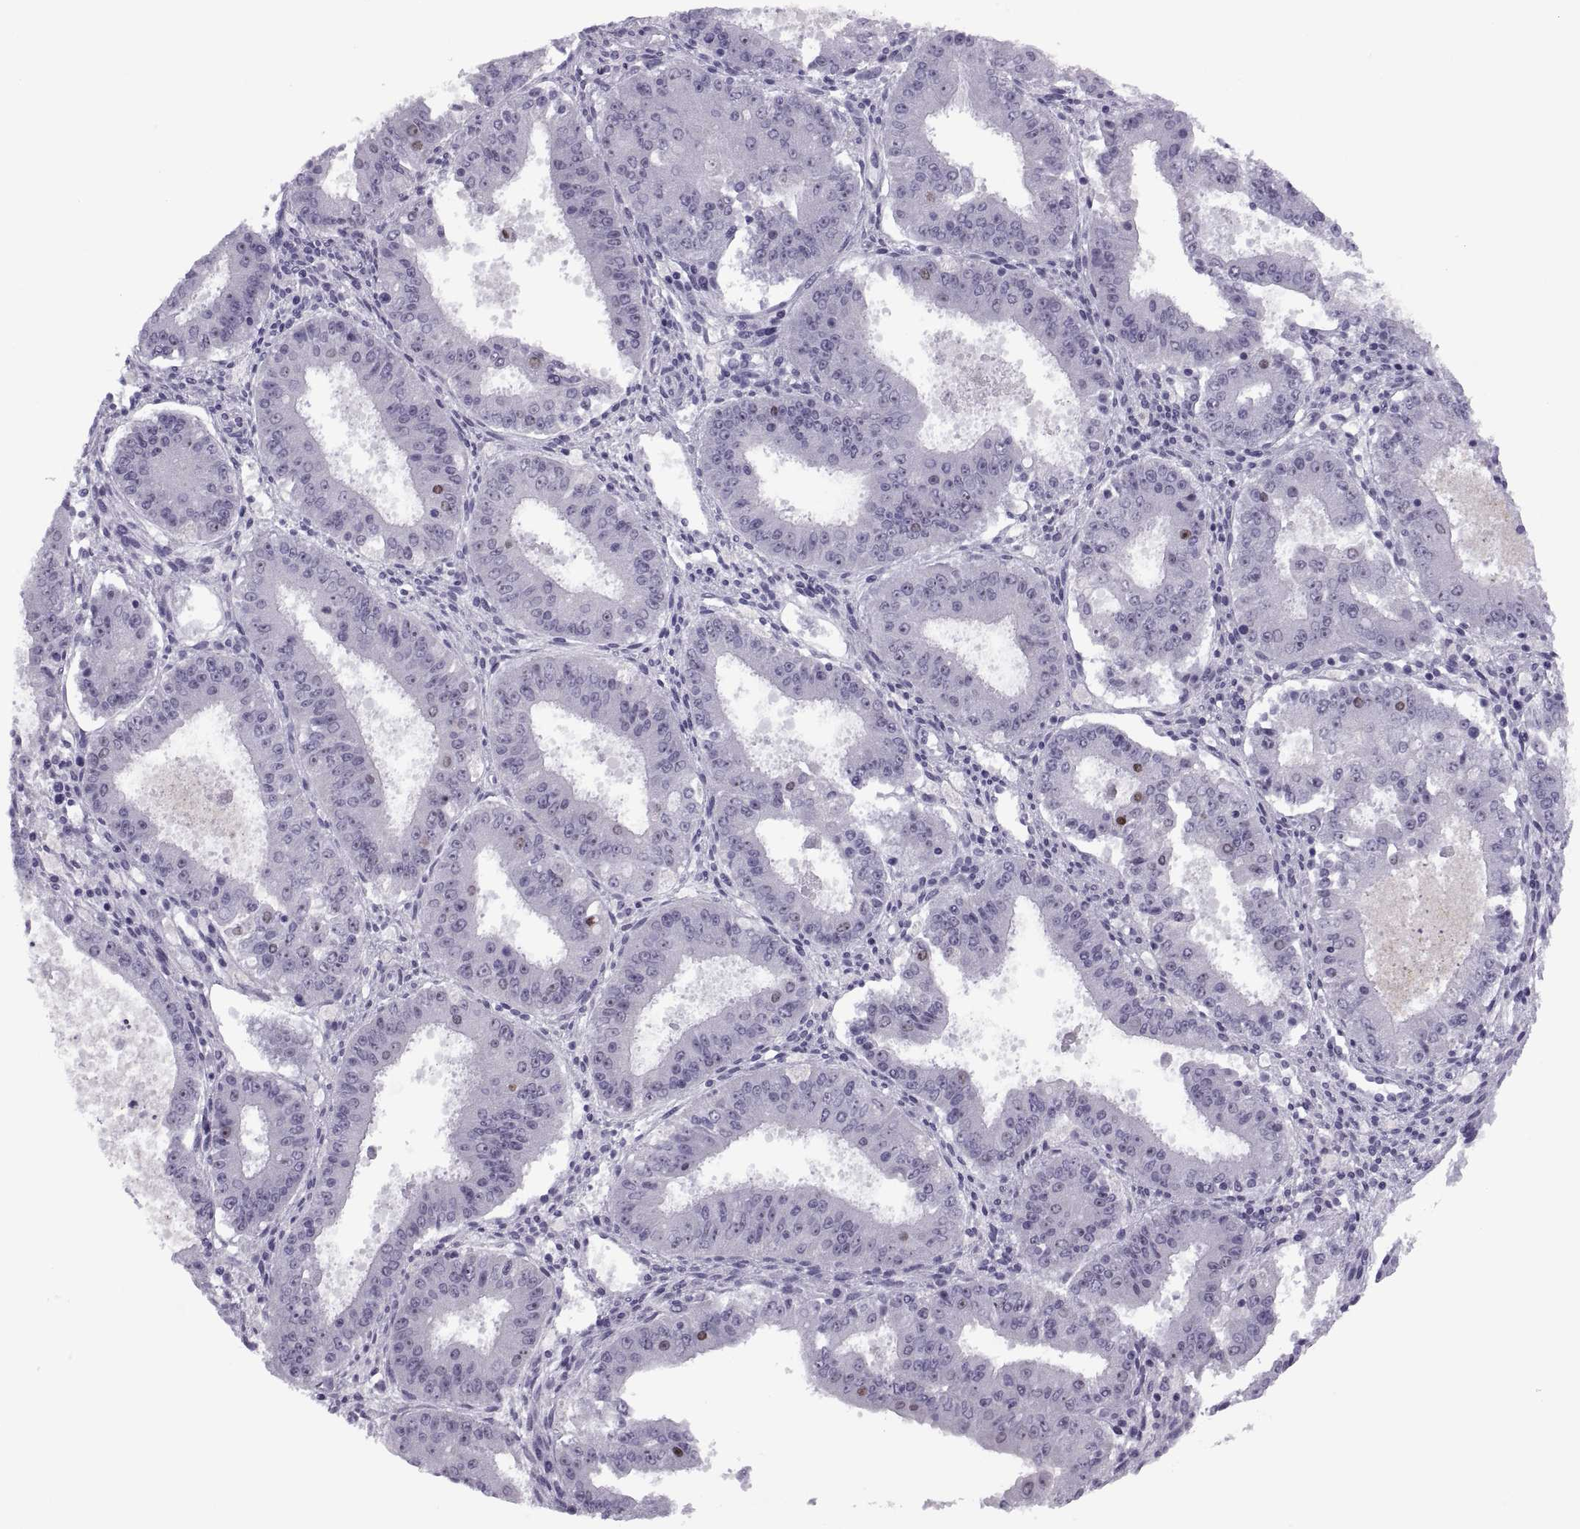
{"staining": {"intensity": "negative", "quantity": "none", "location": "none"}, "tissue": "ovarian cancer", "cell_type": "Tumor cells", "image_type": "cancer", "snomed": [{"axis": "morphology", "description": "Carcinoma, endometroid"}, {"axis": "topography", "description": "Ovary"}], "caption": "Immunohistochemistry (IHC) of human endometroid carcinoma (ovarian) demonstrates no staining in tumor cells. Brightfield microscopy of immunohistochemistry (IHC) stained with DAB (brown) and hematoxylin (blue), captured at high magnification.", "gene": "FAM24A", "patient": {"sex": "female", "age": 42}}